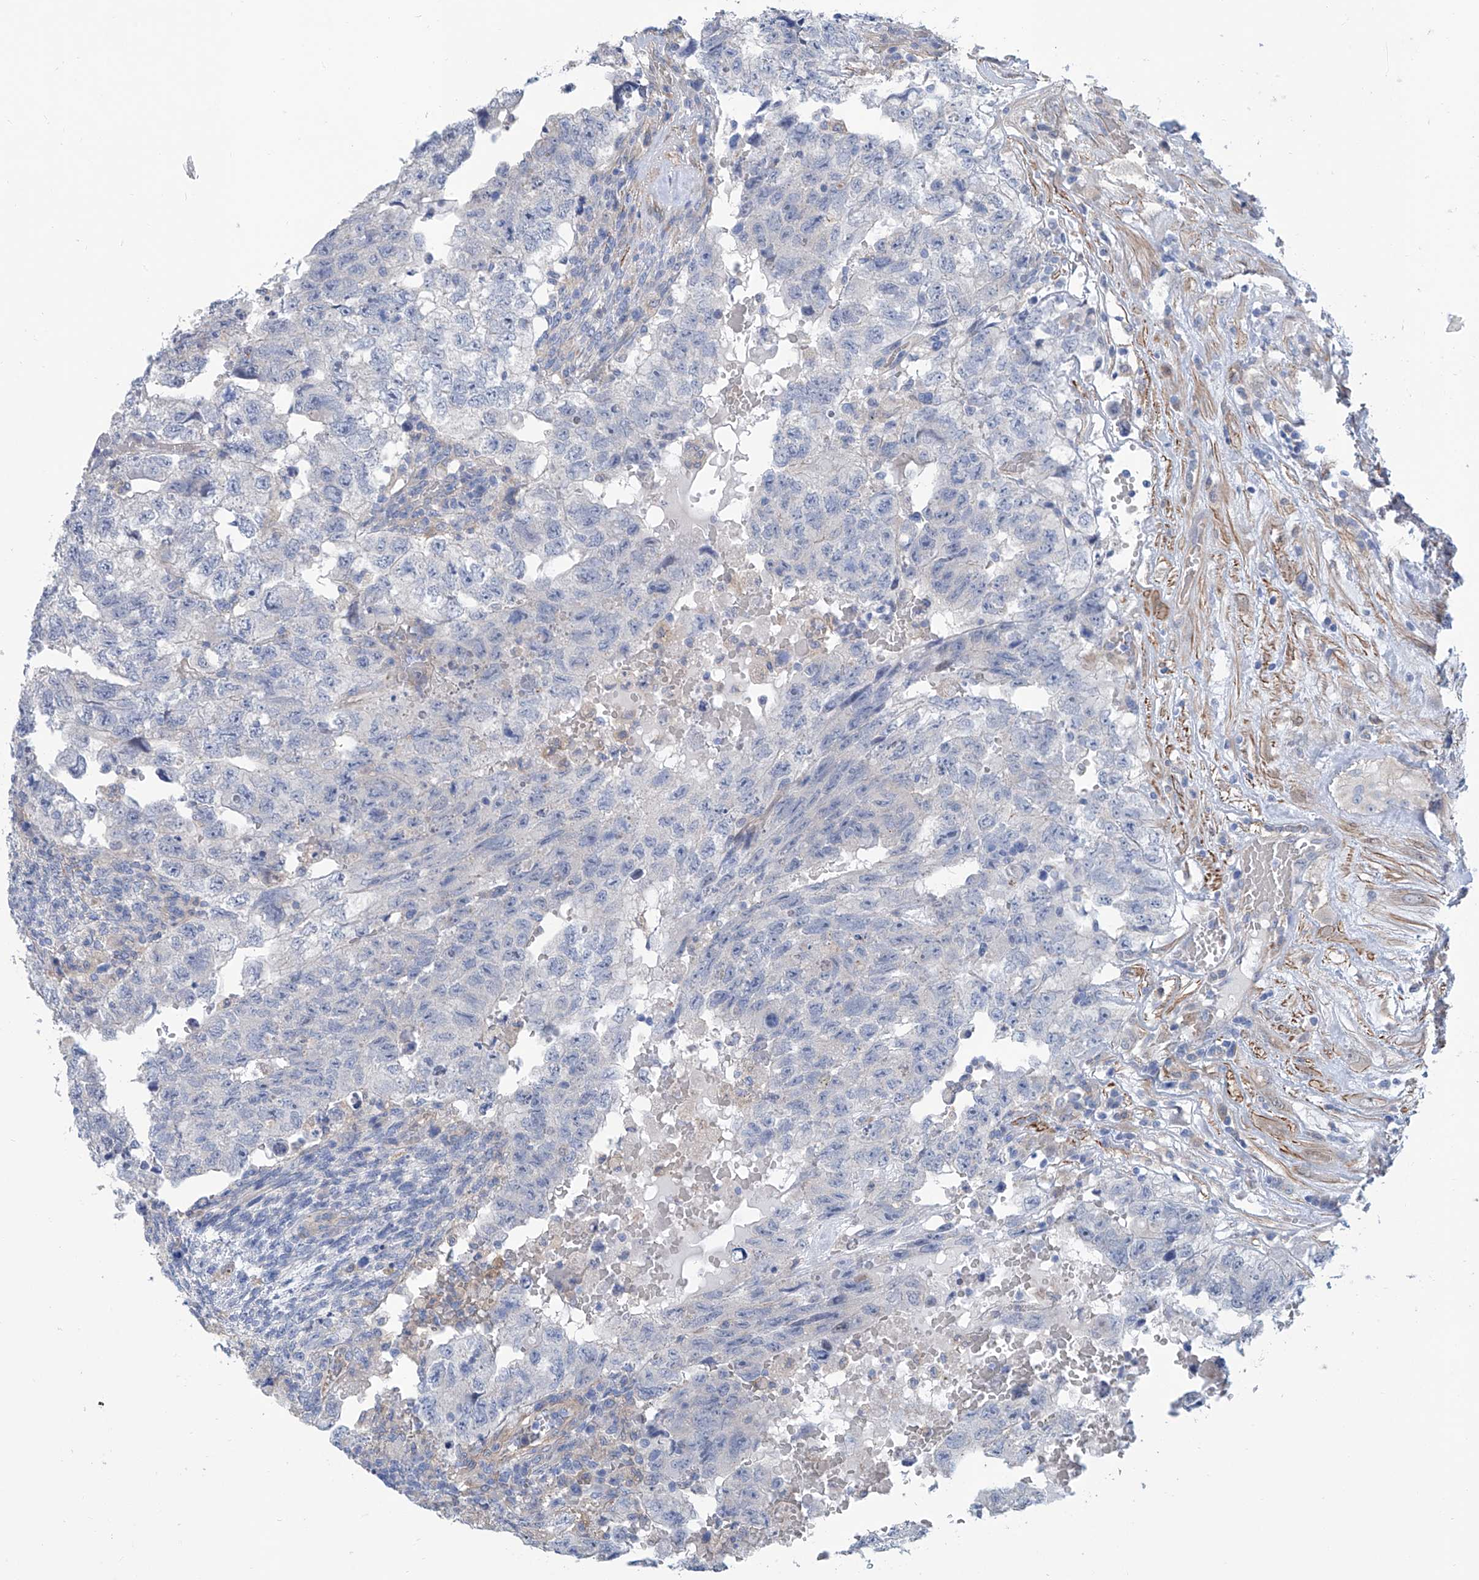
{"staining": {"intensity": "negative", "quantity": "none", "location": "none"}, "tissue": "testis cancer", "cell_type": "Tumor cells", "image_type": "cancer", "snomed": [{"axis": "morphology", "description": "Carcinoma, Embryonal, NOS"}, {"axis": "topography", "description": "Testis"}], "caption": "DAB (3,3'-diaminobenzidine) immunohistochemical staining of human embryonal carcinoma (testis) demonstrates no significant positivity in tumor cells.", "gene": "TNN", "patient": {"sex": "male", "age": 36}}